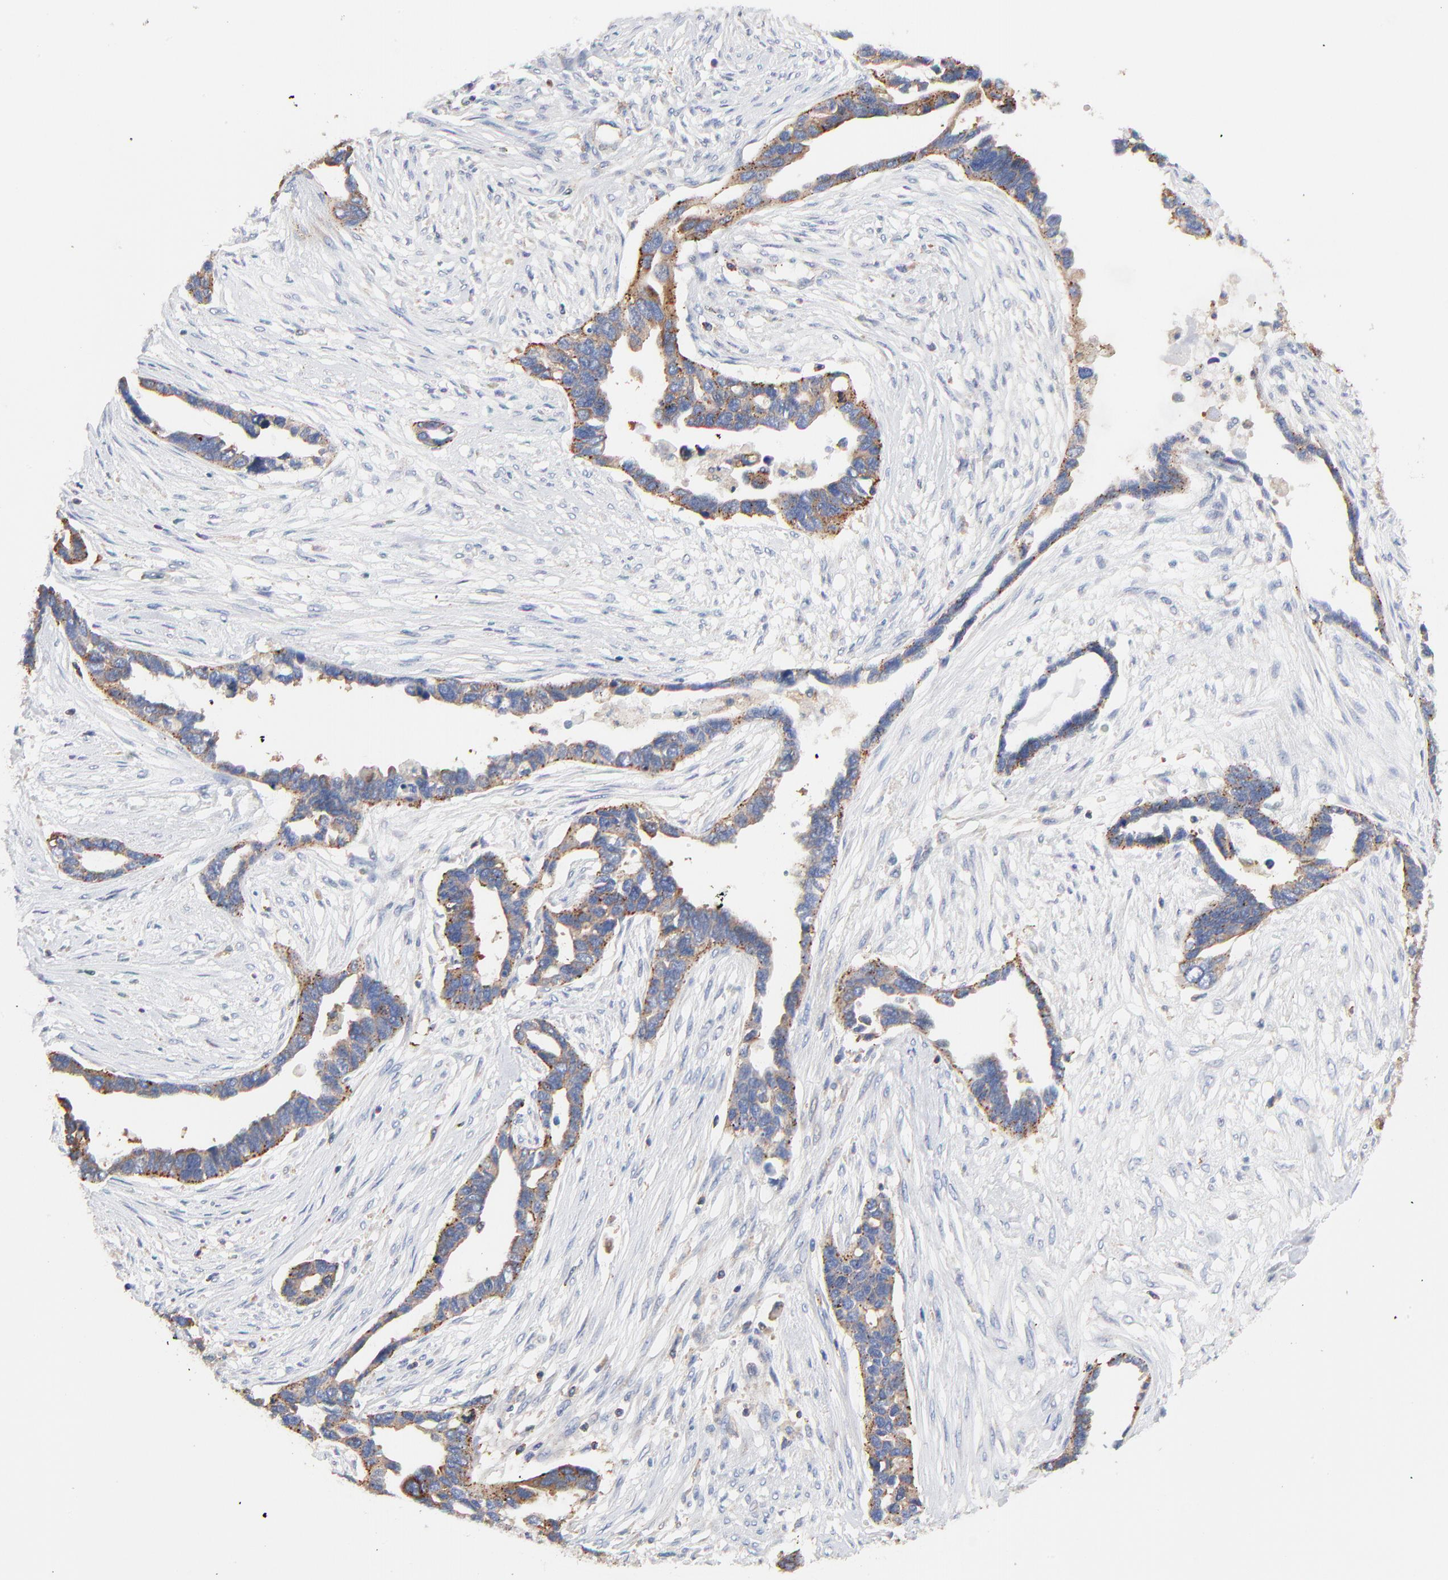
{"staining": {"intensity": "moderate", "quantity": ">75%", "location": "cytoplasmic/membranous"}, "tissue": "ovarian cancer", "cell_type": "Tumor cells", "image_type": "cancer", "snomed": [{"axis": "morphology", "description": "Cystadenocarcinoma, serous, NOS"}, {"axis": "topography", "description": "Ovary"}], "caption": "IHC (DAB) staining of human ovarian cancer demonstrates moderate cytoplasmic/membranous protein positivity in about >75% of tumor cells. (Brightfield microscopy of DAB IHC at high magnification).", "gene": "CD2AP", "patient": {"sex": "female", "age": 54}}